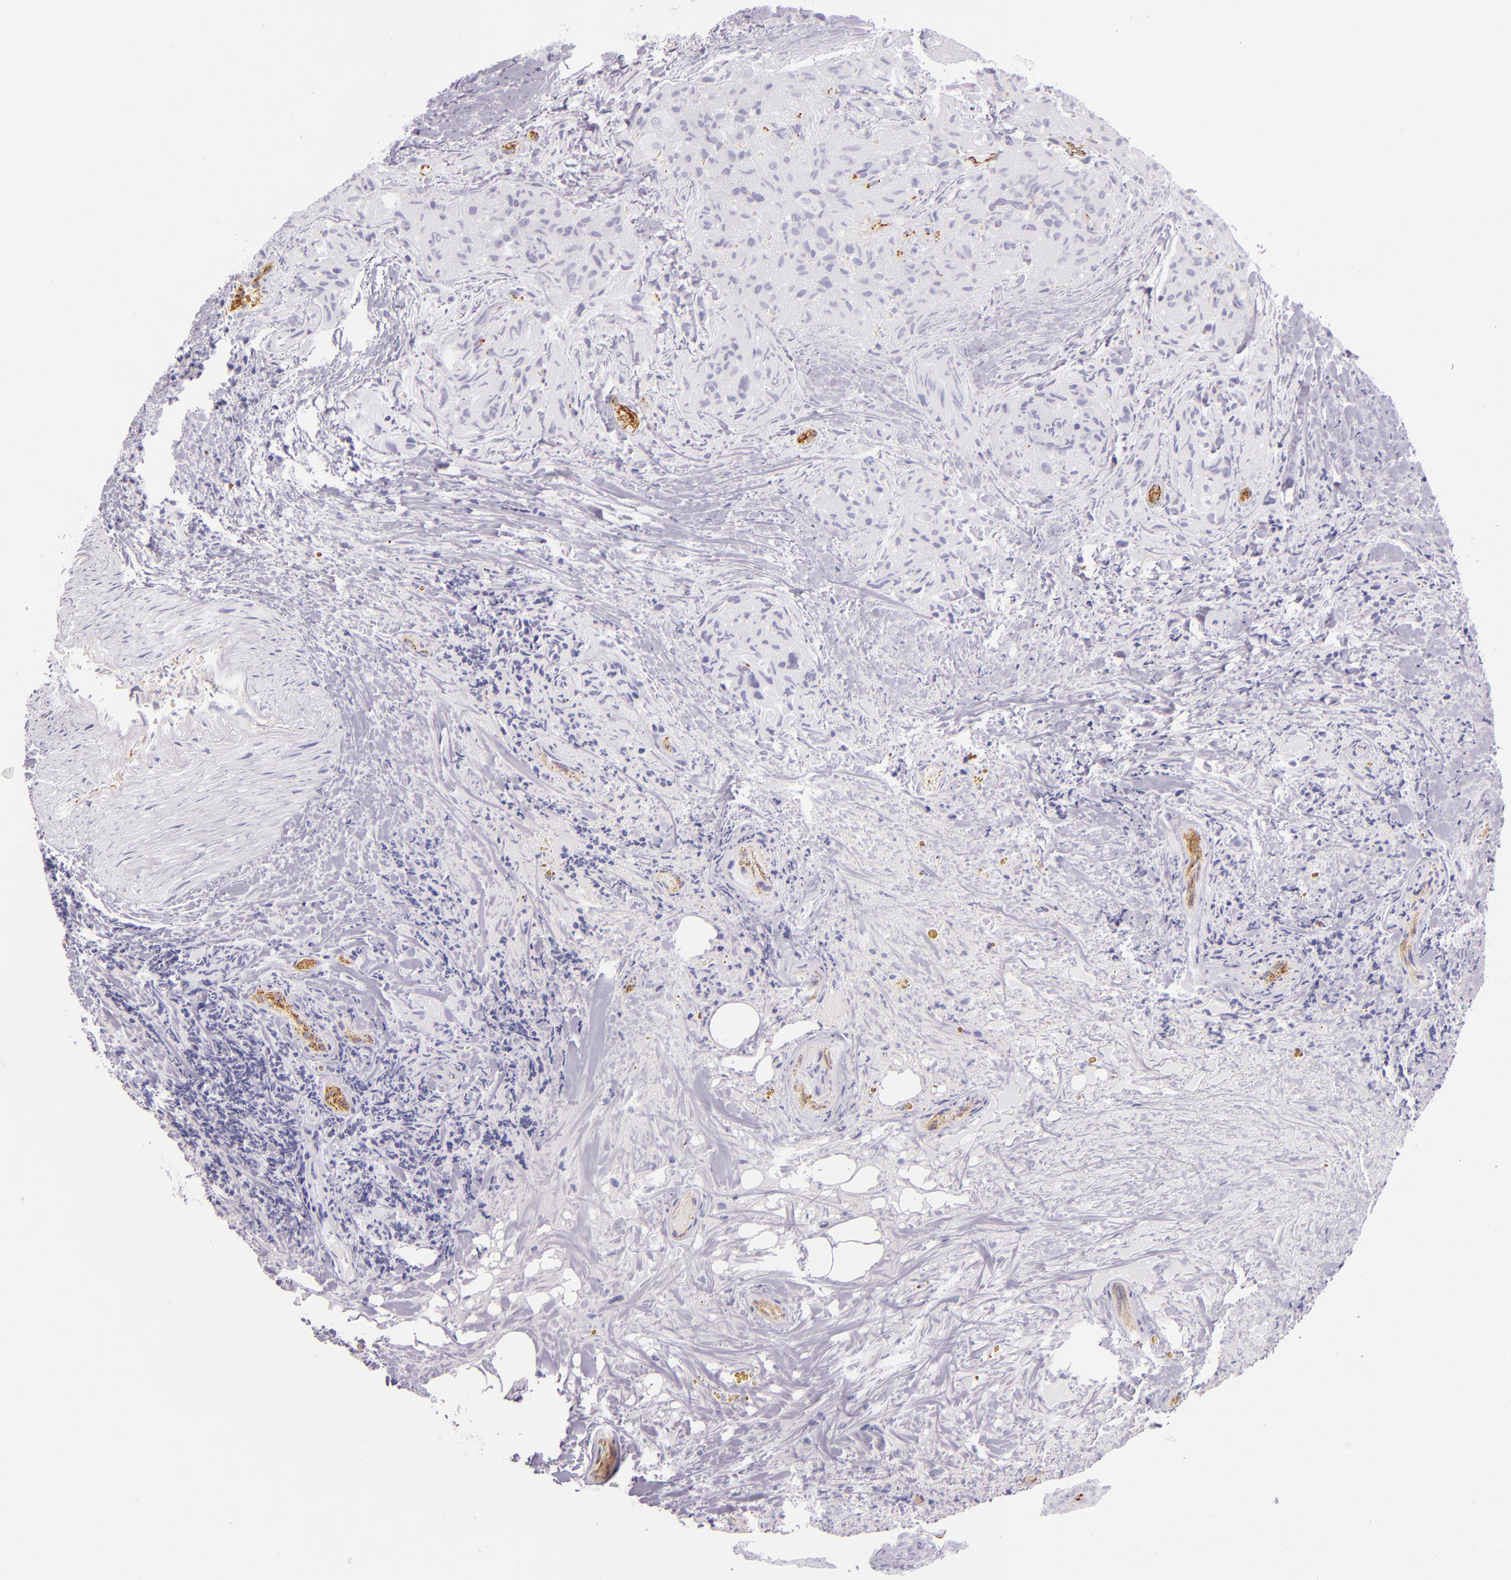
{"staining": {"intensity": "negative", "quantity": "none", "location": "none"}, "tissue": "thyroid cancer", "cell_type": "Tumor cells", "image_type": "cancer", "snomed": [{"axis": "morphology", "description": "Papillary adenocarcinoma, NOS"}, {"axis": "topography", "description": "Thyroid gland"}], "caption": "DAB immunohistochemical staining of human thyroid cancer (papillary adenocarcinoma) reveals no significant expression in tumor cells. (DAB immunohistochemistry visualized using brightfield microscopy, high magnification).", "gene": "SELP", "patient": {"sex": "female", "age": 71}}